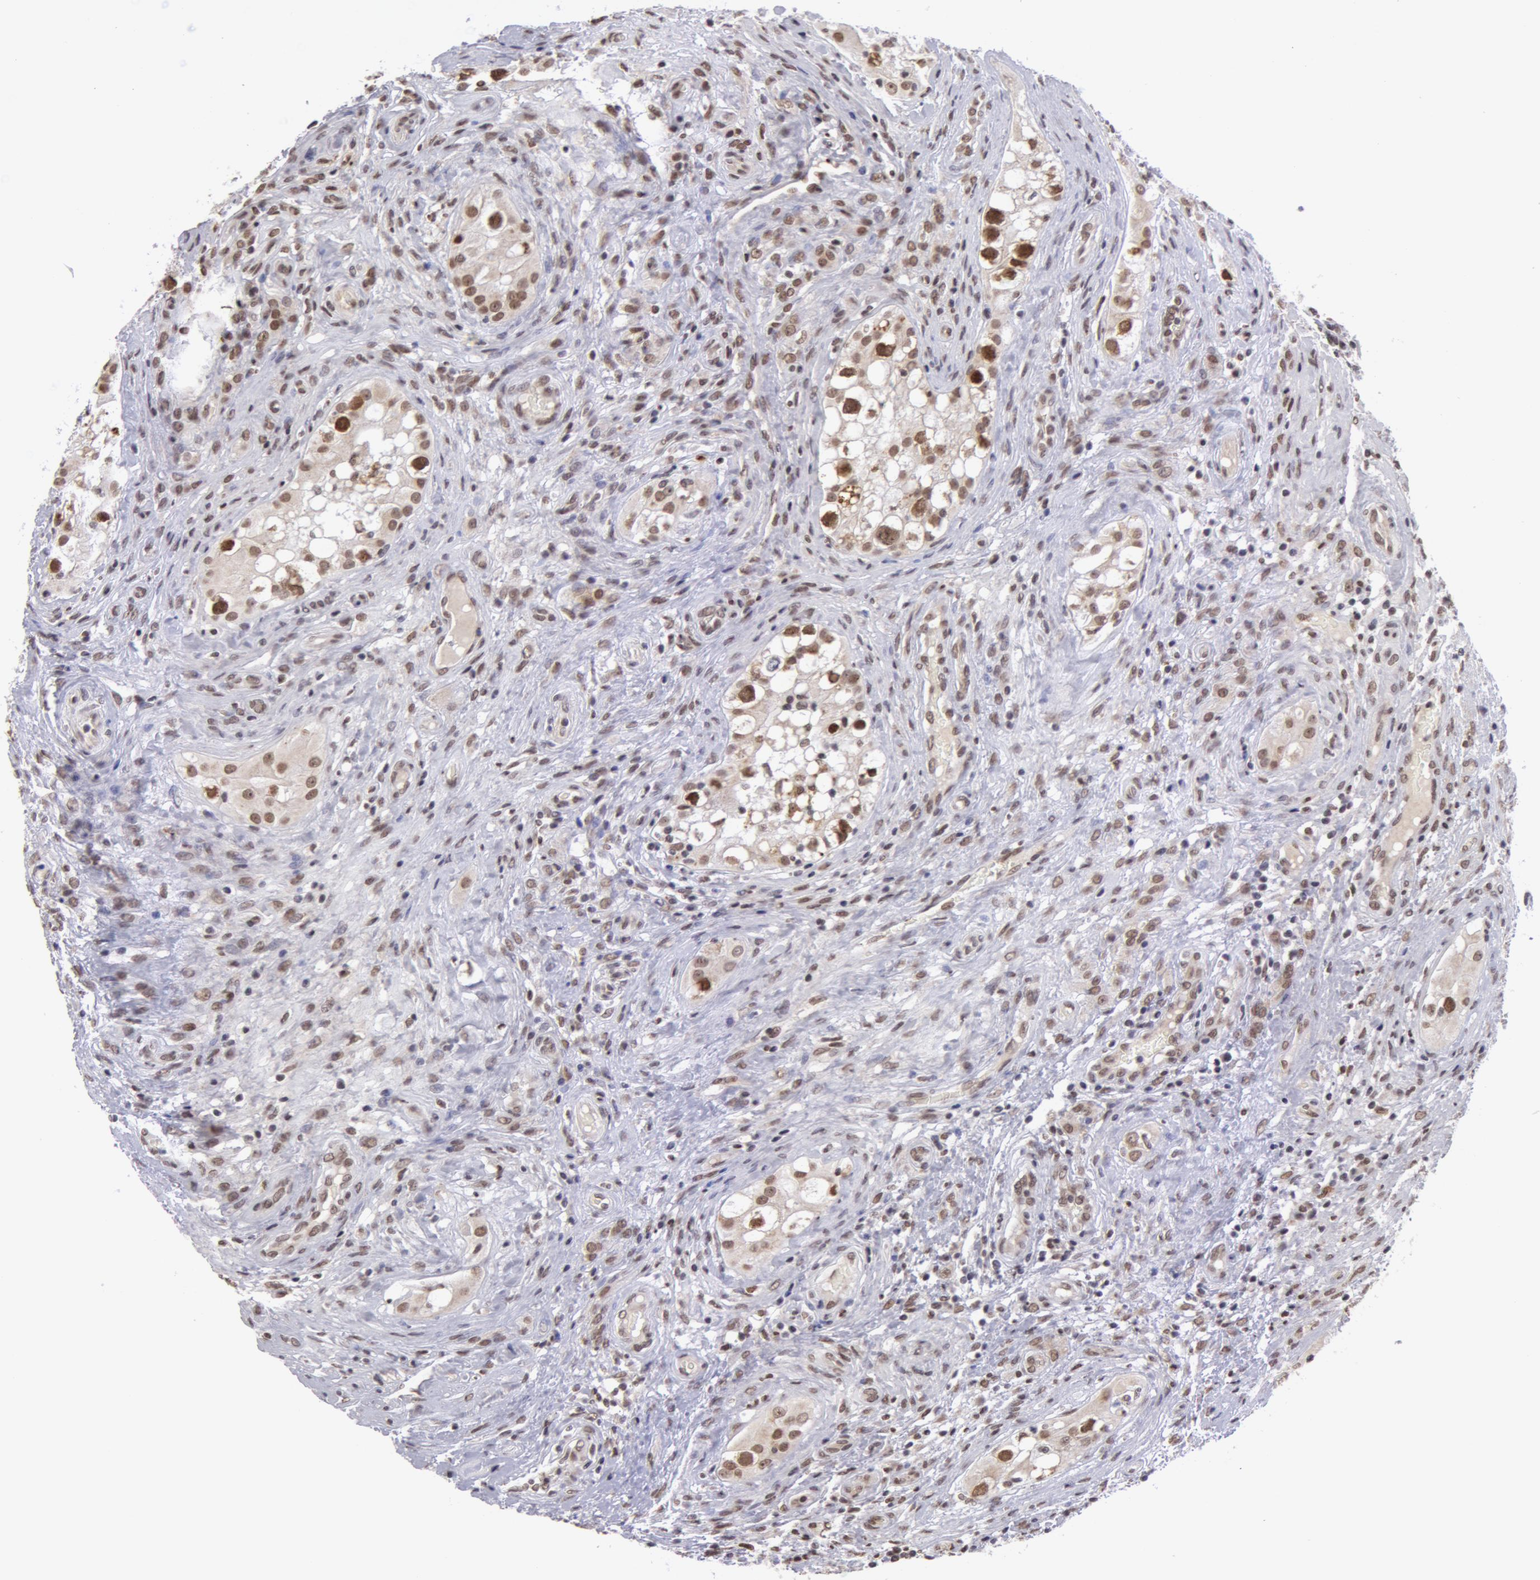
{"staining": {"intensity": "moderate", "quantity": "25%-75%", "location": "nuclear"}, "tissue": "testis cancer", "cell_type": "Tumor cells", "image_type": "cancer", "snomed": [{"axis": "morphology", "description": "Carcinoma, Embryonal, NOS"}, {"axis": "topography", "description": "Testis"}], "caption": "Embryonal carcinoma (testis) was stained to show a protein in brown. There is medium levels of moderate nuclear expression in approximately 25%-75% of tumor cells. (DAB (3,3'-diaminobenzidine) IHC, brown staining for protein, blue staining for nuclei).", "gene": "VRTN", "patient": {"sex": "male", "age": 31}}